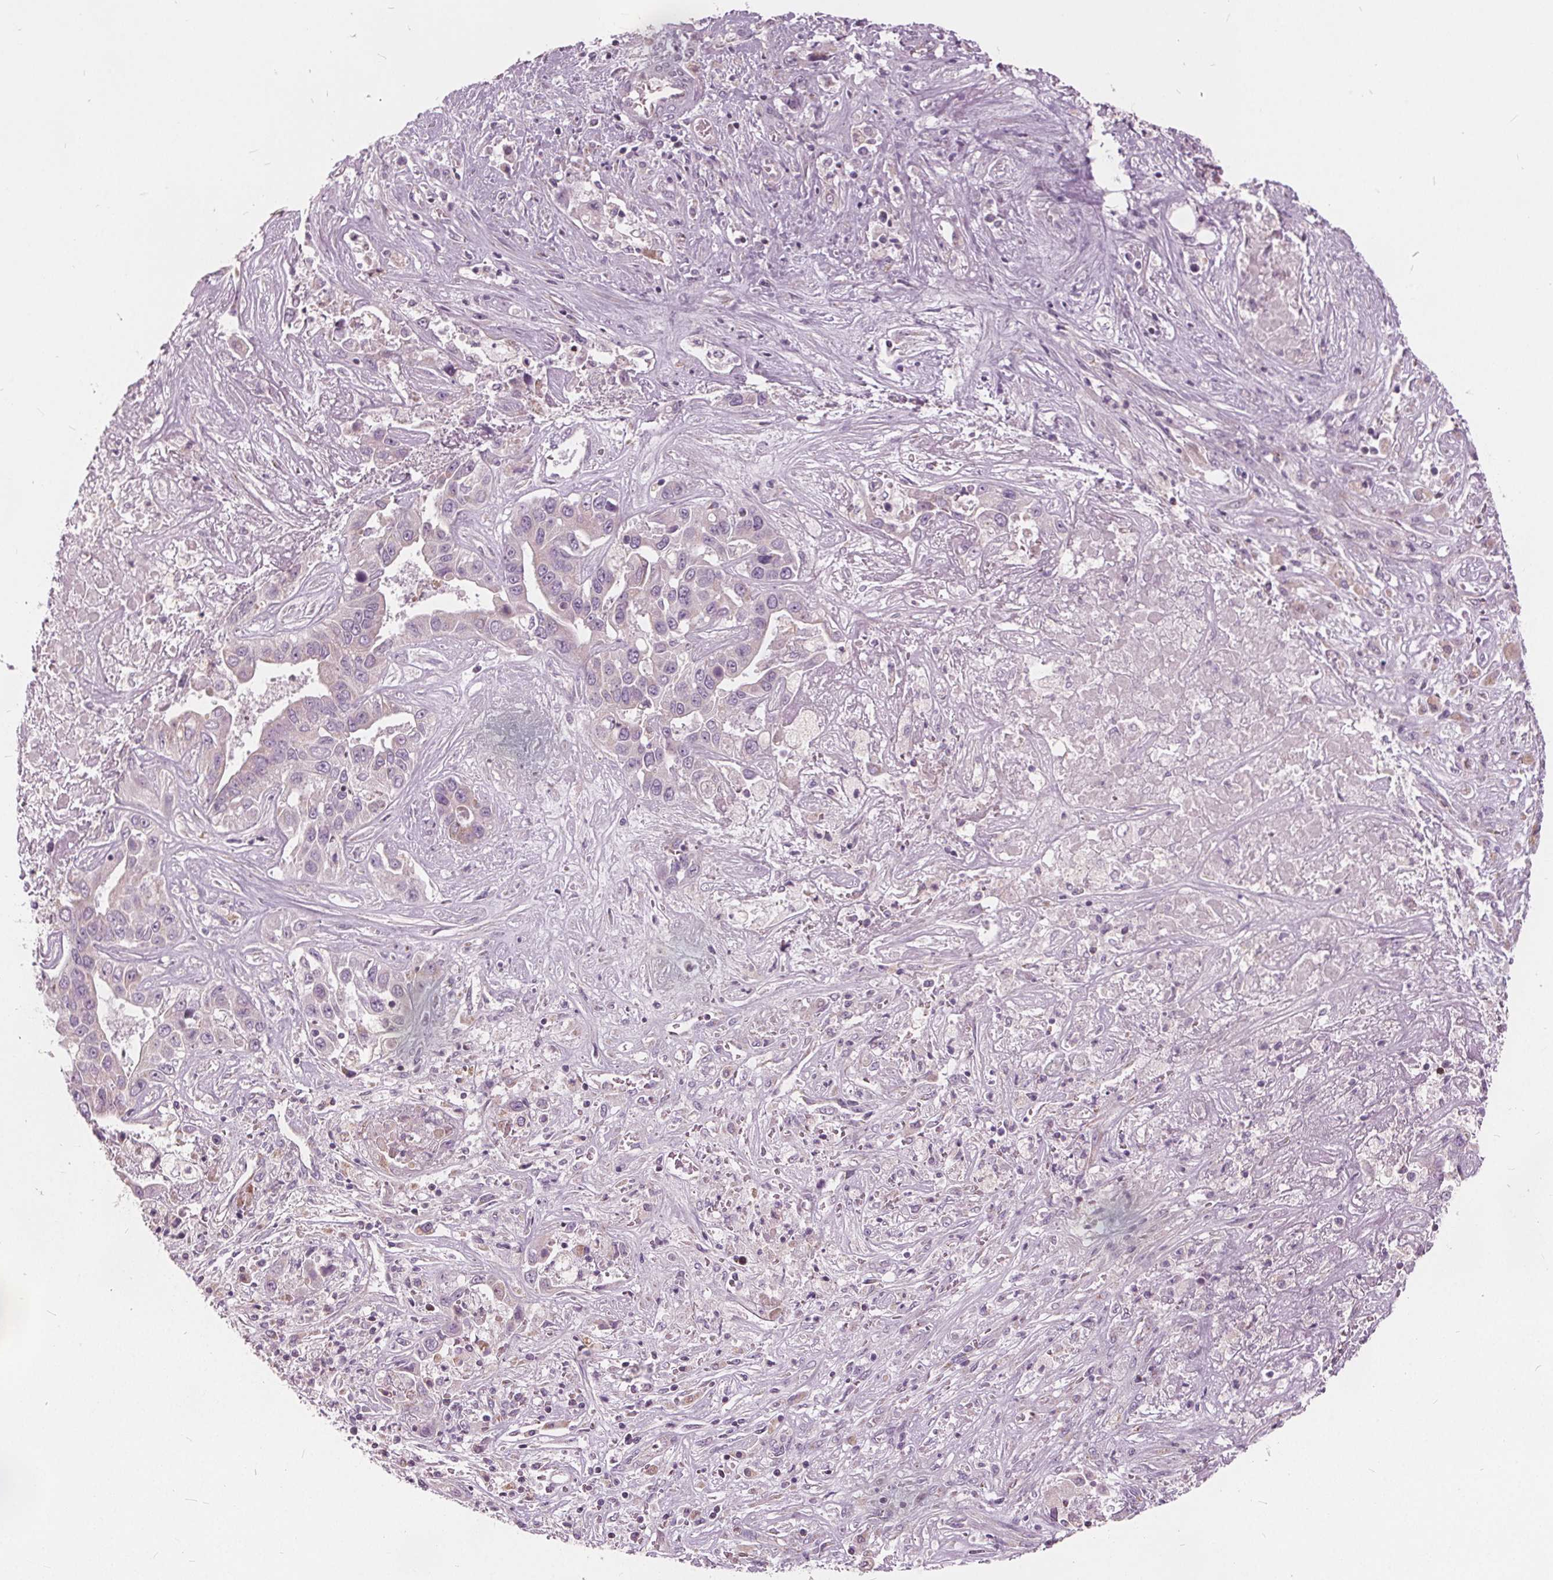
{"staining": {"intensity": "negative", "quantity": "none", "location": "none"}, "tissue": "liver cancer", "cell_type": "Tumor cells", "image_type": "cancer", "snomed": [{"axis": "morphology", "description": "Cholangiocarcinoma"}, {"axis": "topography", "description": "Liver"}], "caption": "Protein analysis of liver cancer exhibits no significant expression in tumor cells.", "gene": "ECI2", "patient": {"sex": "female", "age": 52}}